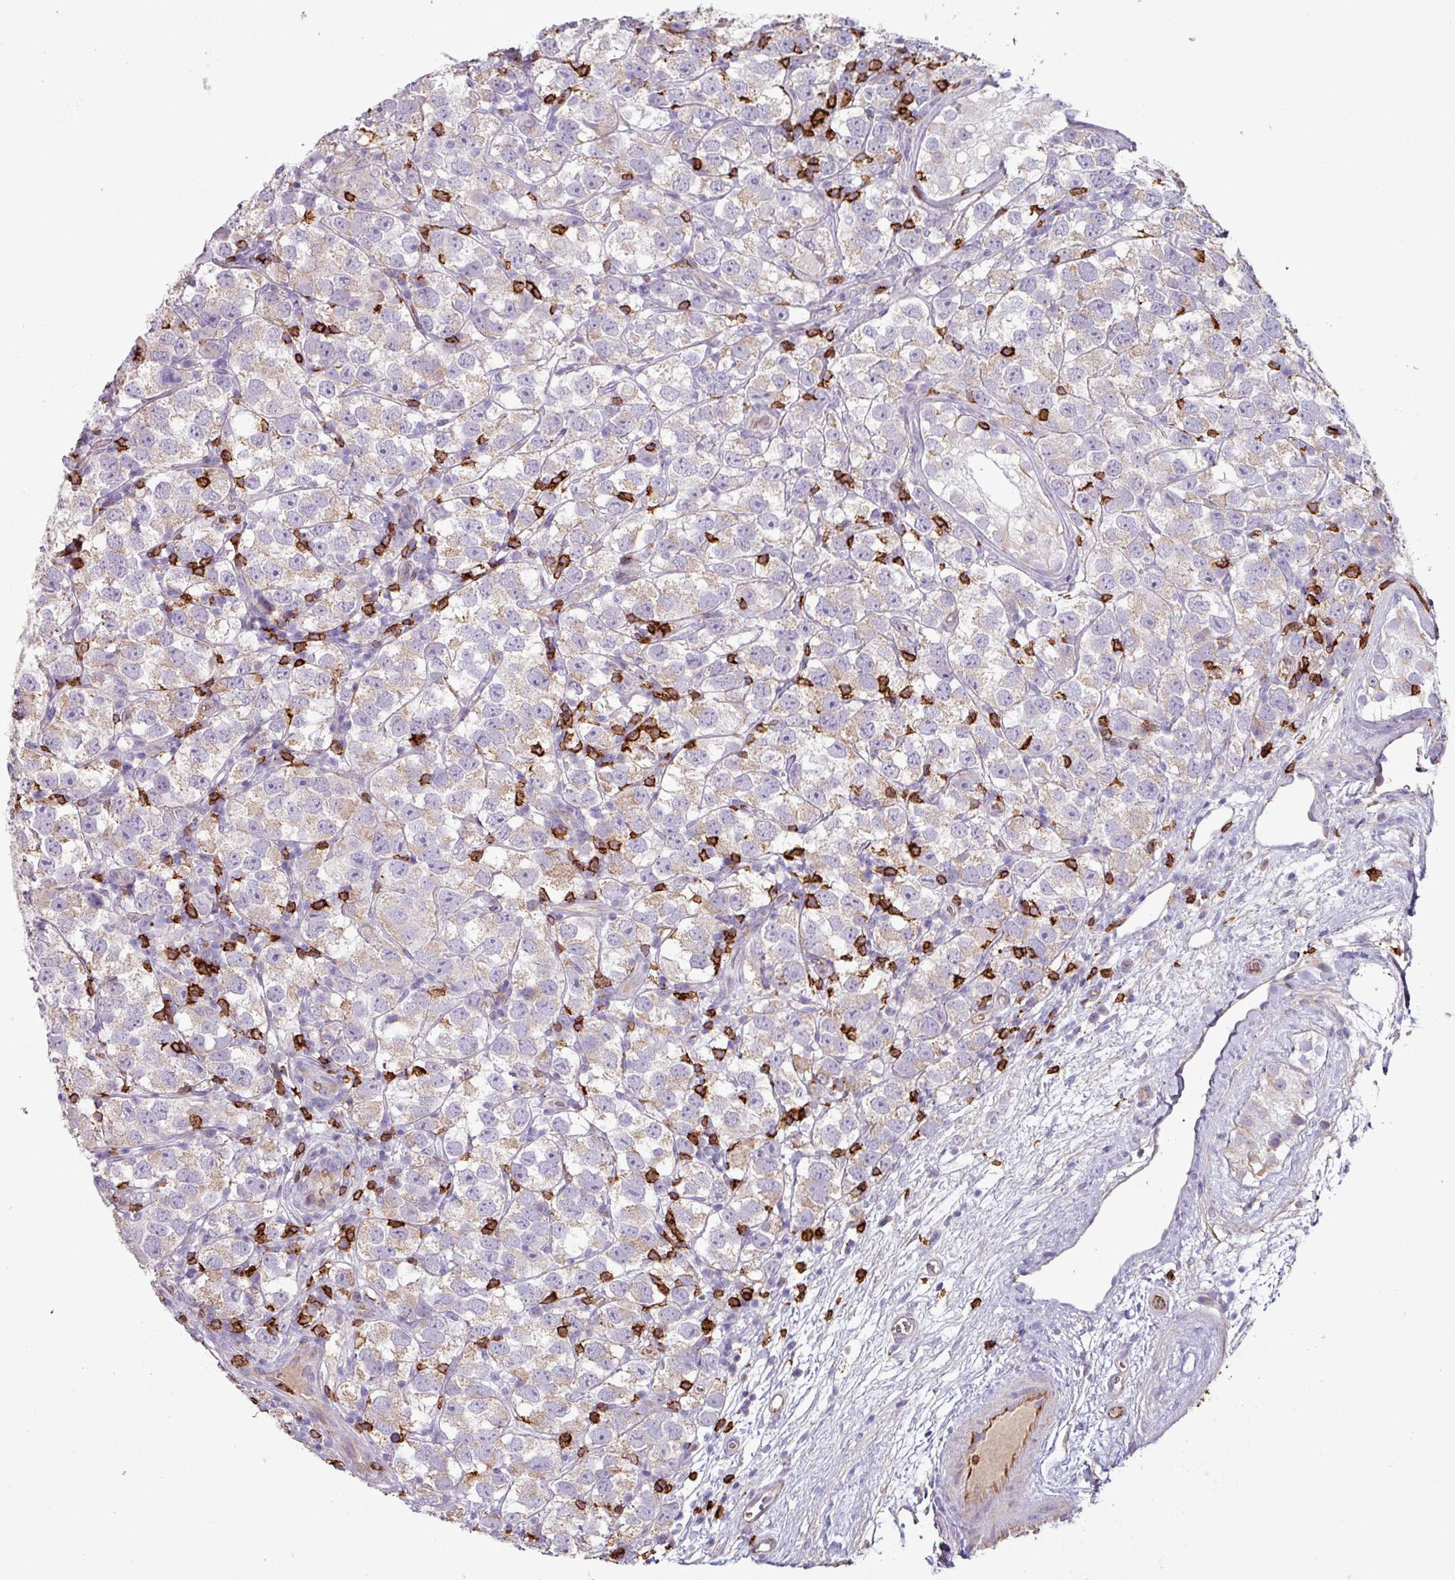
{"staining": {"intensity": "weak", "quantity": "<25%", "location": "cytoplasmic/membranous"}, "tissue": "testis cancer", "cell_type": "Tumor cells", "image_type": "cancer", "snomed": [{"axis": "morphology", "description": "Seminoma, NOS"}, {"axis": "topography", "description": "Testis"}], "caption": "Tumor cells show no significant protein expression in testis cancer.", "gene": "CD8A", "patient": {"sex": "male", "age": 26}}